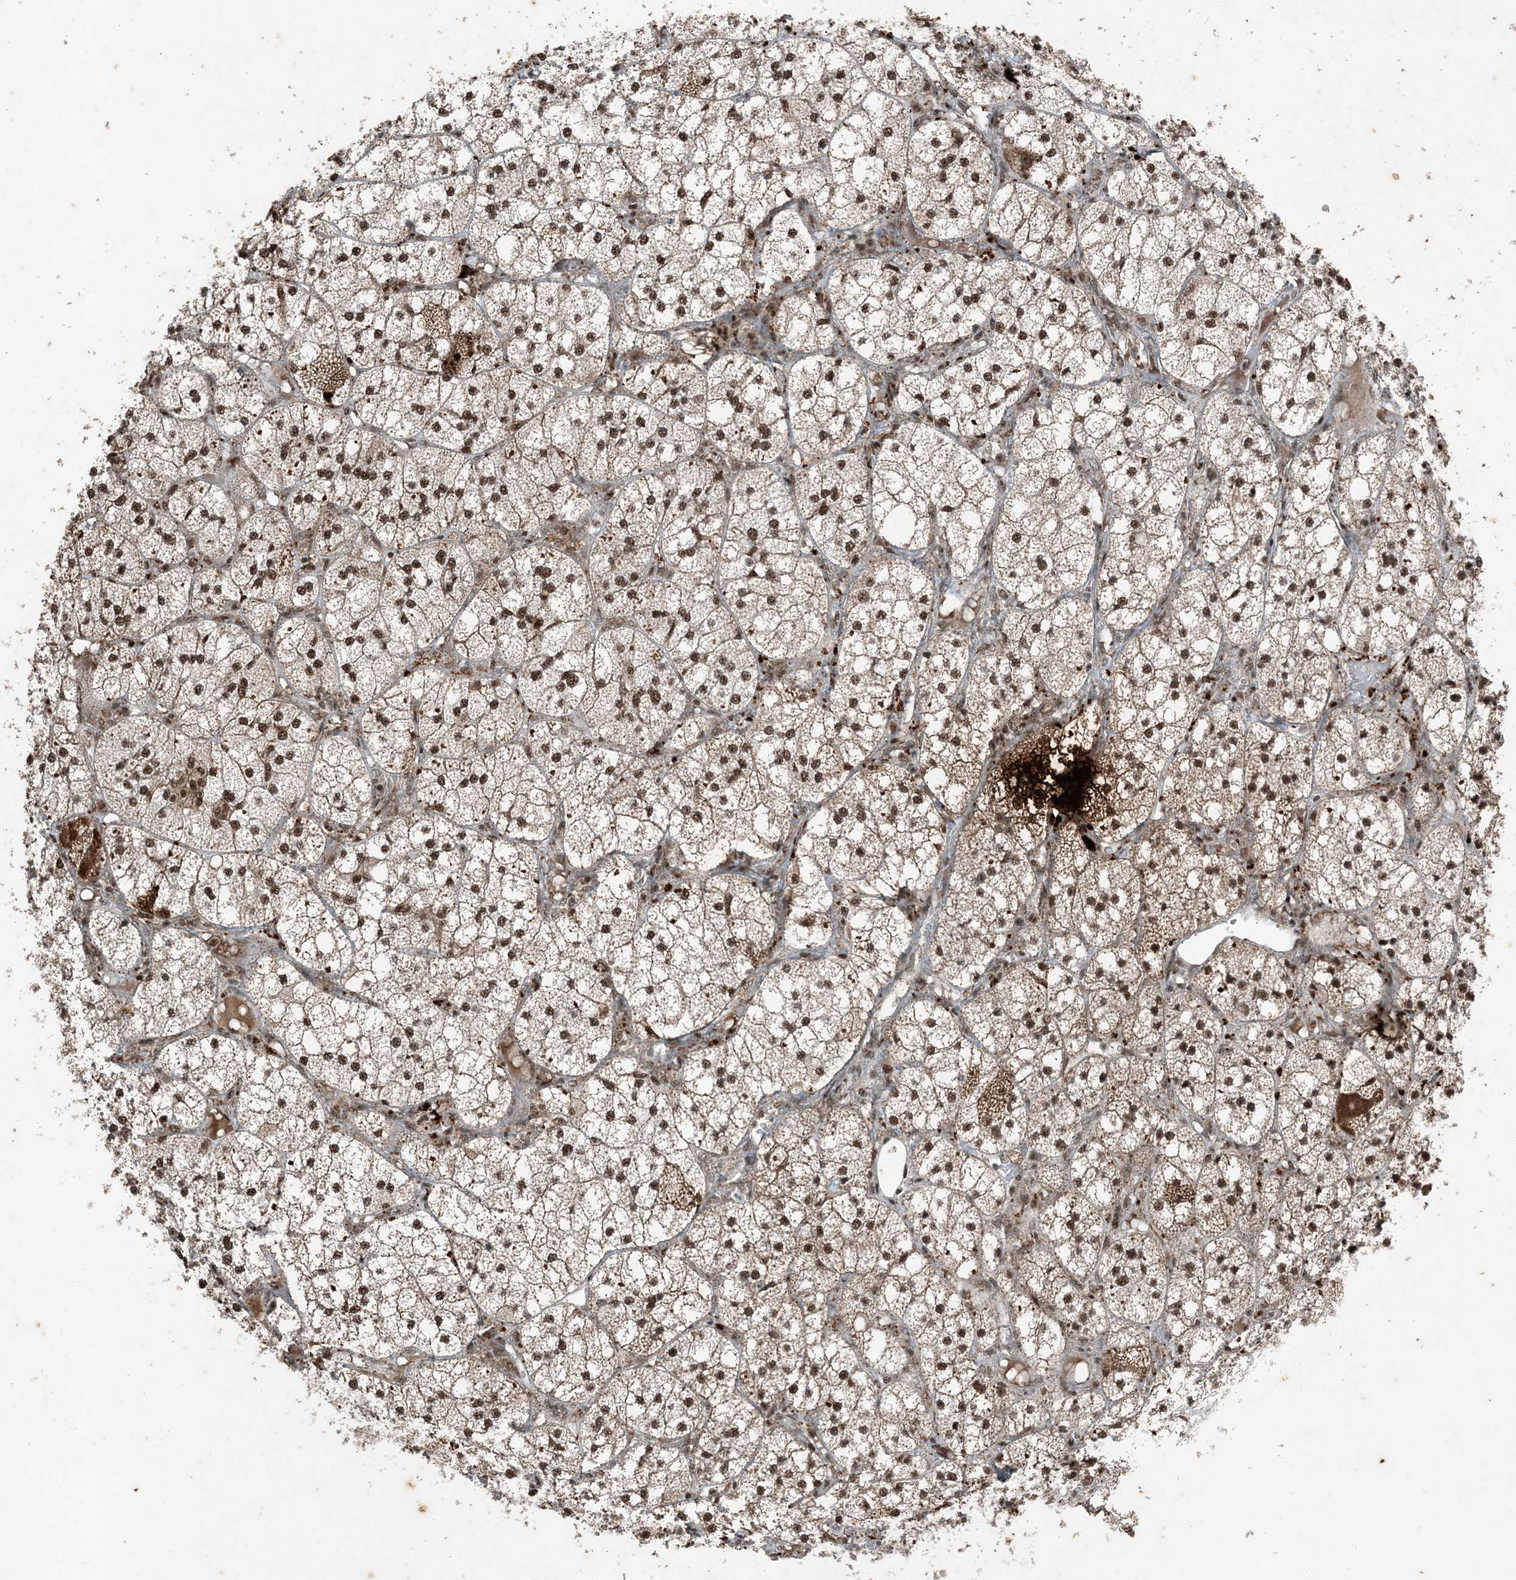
{"staining": {"intensity": "moderate", "quantity": ">75%", "location": "cytoplasmic/membranous,nuclear"}, "tissue": "adrenal gland", "cell_type": "Glandular cells", "image_type": "normal", "snomed": [{"axis": "morphology", "description": "Normal tissue, NOS"}, {"axis": "topography", "description": "Adrenal gland"}], "caption": "Immunohistochemistry (DAB) staining of benign adrenal gland displays moderate cytoplasmic/membranous,nuclear protein staining in approximately >75% of glandular cells.", "gene": "TADA2B", "patient": {"sex": "female", "age": 61}}